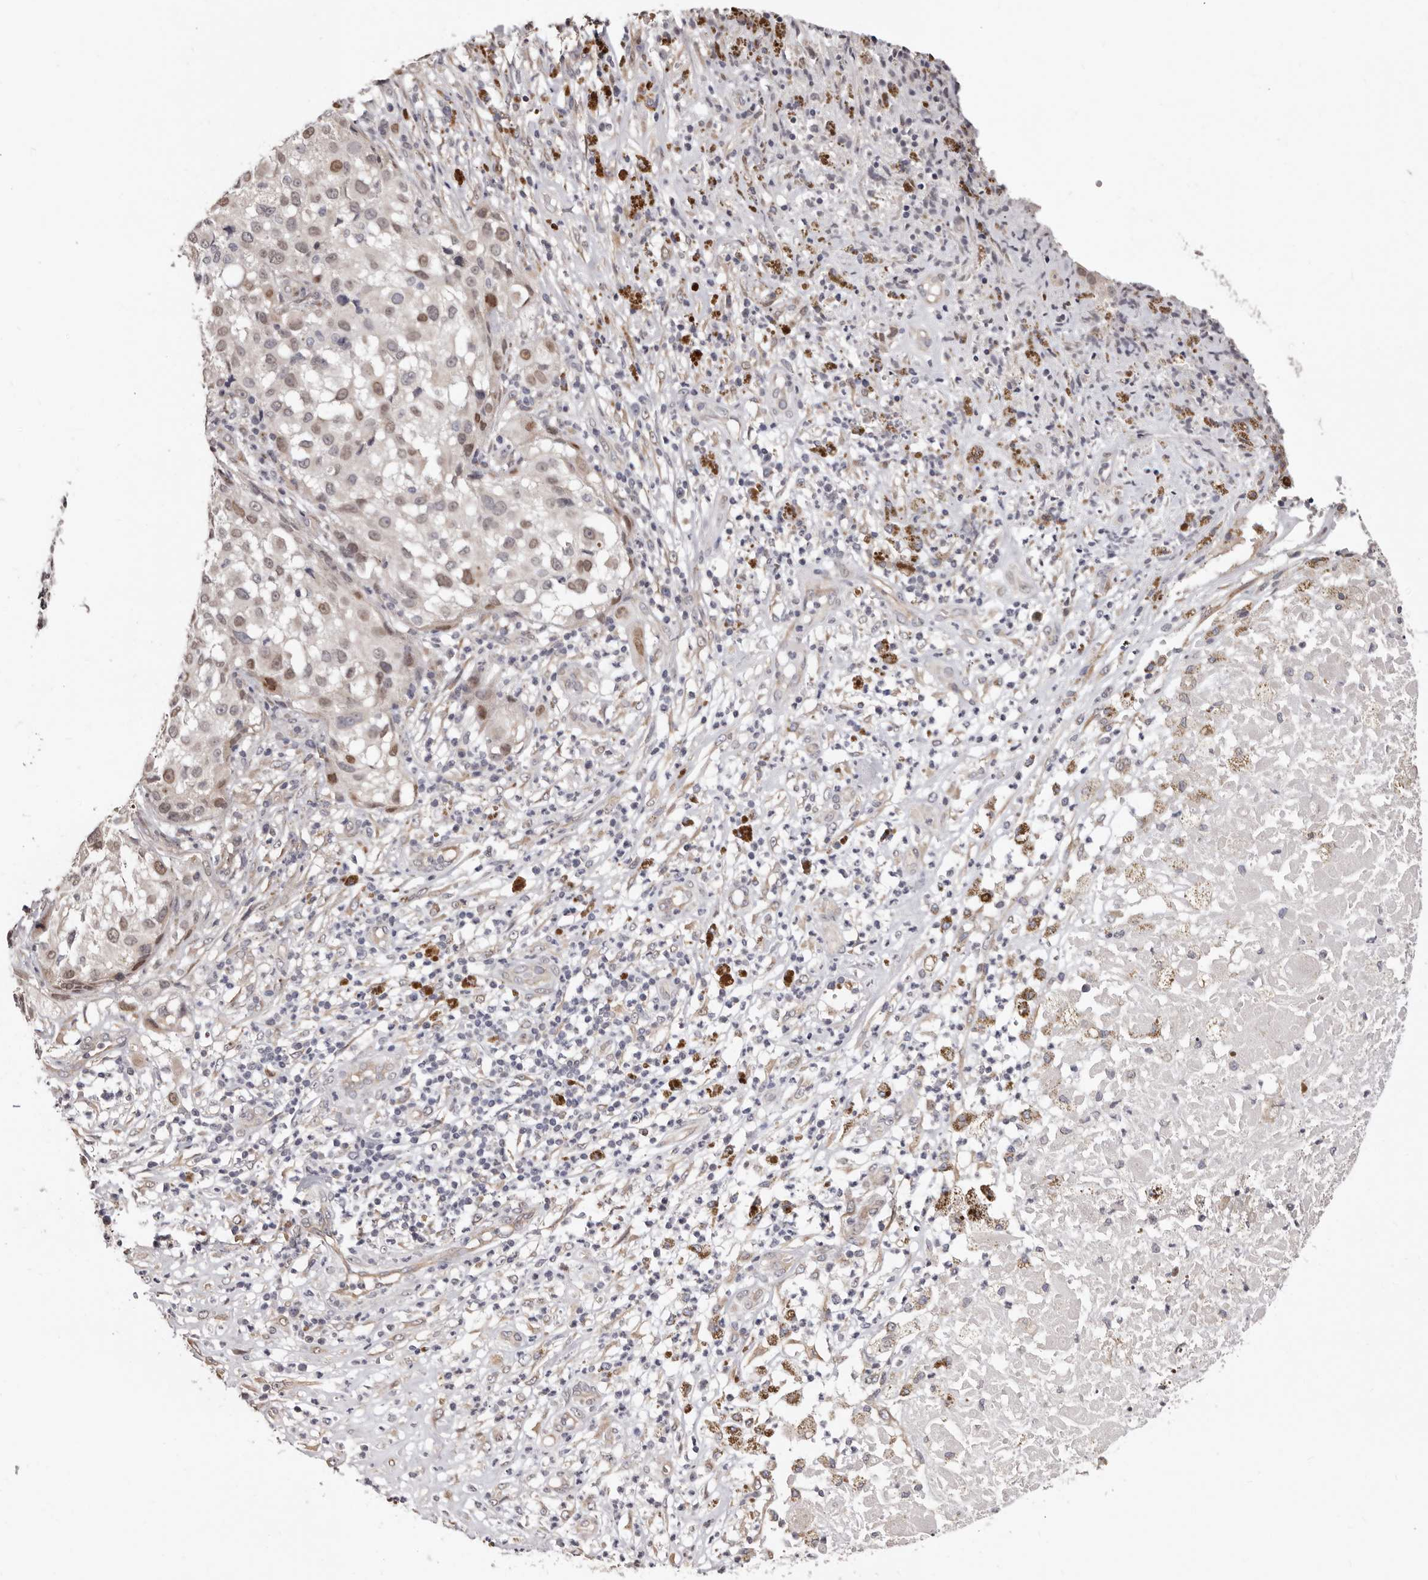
{"staining": {"intensity": "moderate", "quantity": "<25%", "location": "nuclear"}, "tissue": "melanoma", "cell_type": "Tumor cells", "image_type": "cancer", "snomed": [{"axis": "morphology", "description": "Necrosis, NOS"}, {"axis": "morphology", "description": "Malignant melanoma, NOS"}, {"axis": "topography", "description": "Skin"}], "caption": "The histopathology image shows staining of malignant melanoma, revealing moderate nuclear protein positivity (brown color) within tumor cells. (IHC, brightfield microscopy, high magnification).", "gene": "KHDRBS2", "patient": {"sex": "female", "age": 87}}